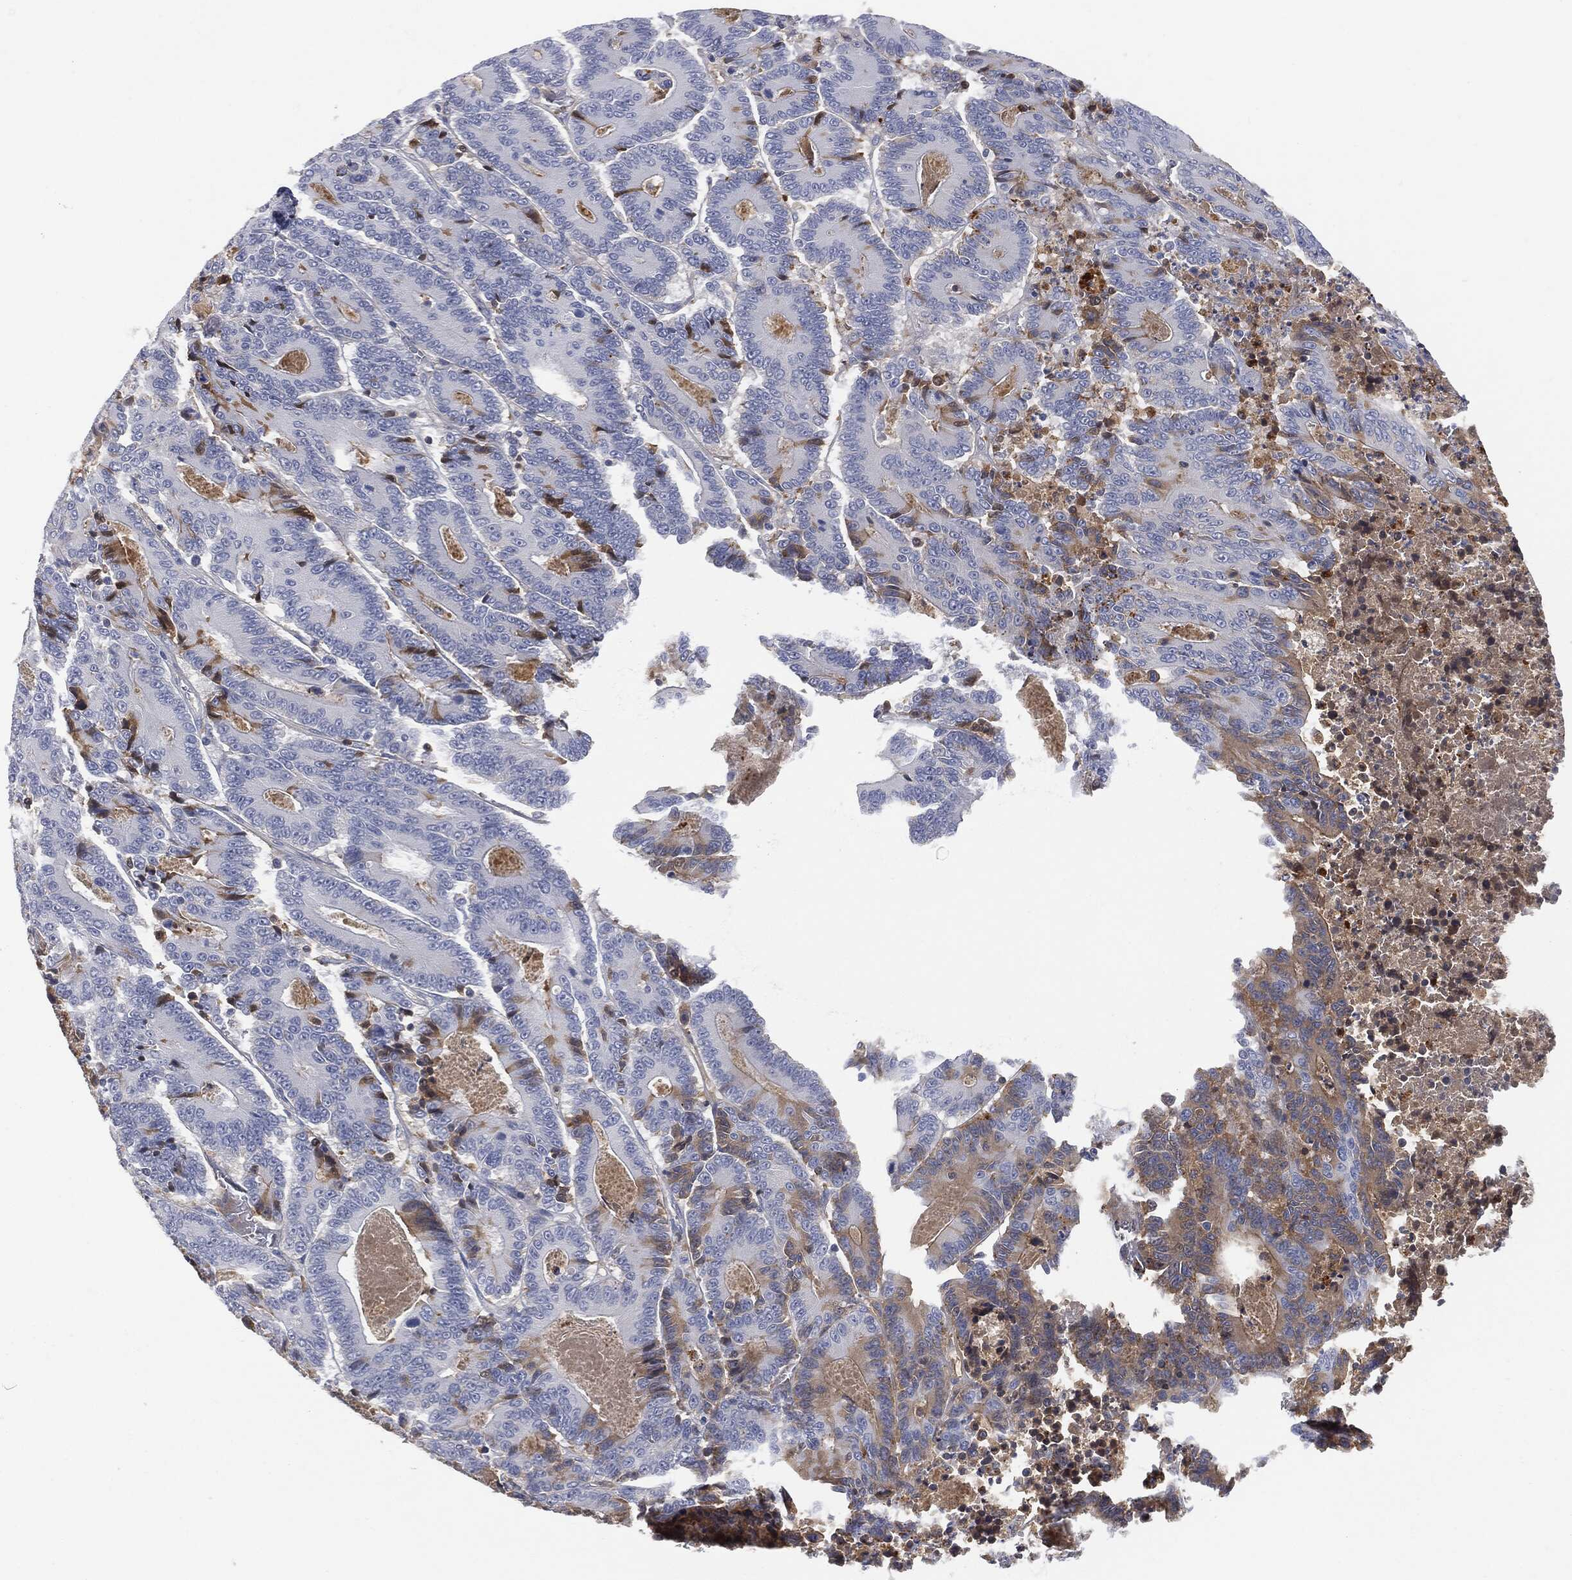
{"staining": {"intensity": "weak", "quantity": "25%-75%", "location": "cytoplasmic/membranous"}, "tissue": "colorectal cancer", "cell_type": "Tumor cells", "image_type": "cancer", "snomed": [{"axis": "morphology", "description": "Adenocarcinoma, NOS"}, {"axis": "topography", "description": "Colon"}], "caption": "Immunohistochemical staining of colorectal adenocarcinoma reveals weak cytoplasmic/membranous protein expression in approximately 25%-75% of tumor cells. The staining was performed using DAB to visualize the protein expression in brown, while the nuclei were stained in blue with hematoxylin (Magnification: 20x).", "gene": "BTK", "patient": {"sex": "male", "age": 83}}